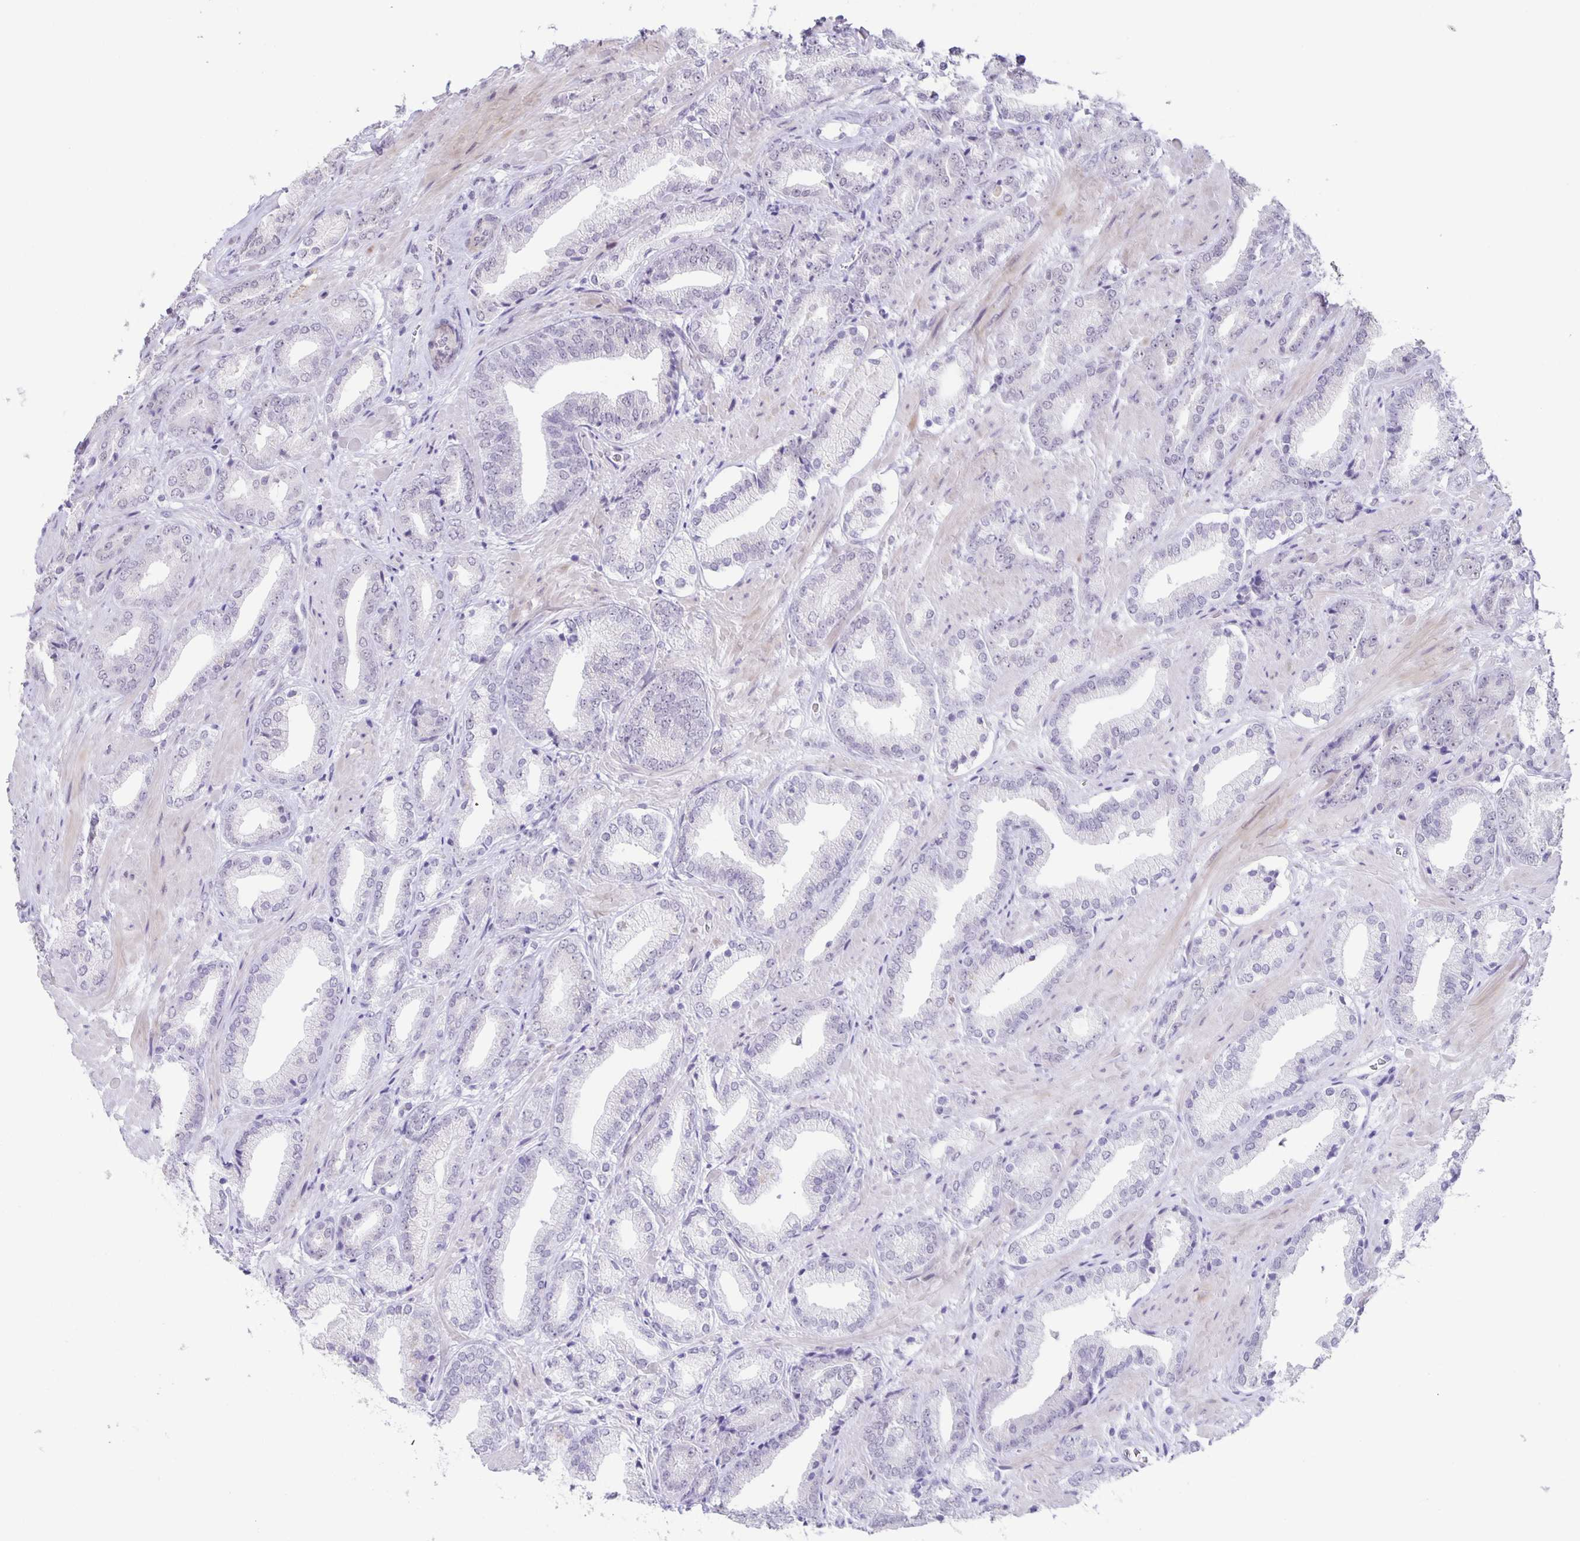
{"staining": {"intensity": "negative", "quantity": "none", "location": "none"}, "tissue": "prostate cancer", "cell_type": "Tumor cells", "image_type": "cancer", "snomed": [{"axis": "morphology", "description": "Adenocarcinoma, High grade"}, {"axis": "topography", "description": "Prostate"}], "caption": "A high-resolution image shows IHC staining of adenocarcinoma (high-grade) (prostate), which shows no significant expression in tumor cells.", "gene": "PHRF1", "patient": {"sex": "male", "age": 56}}